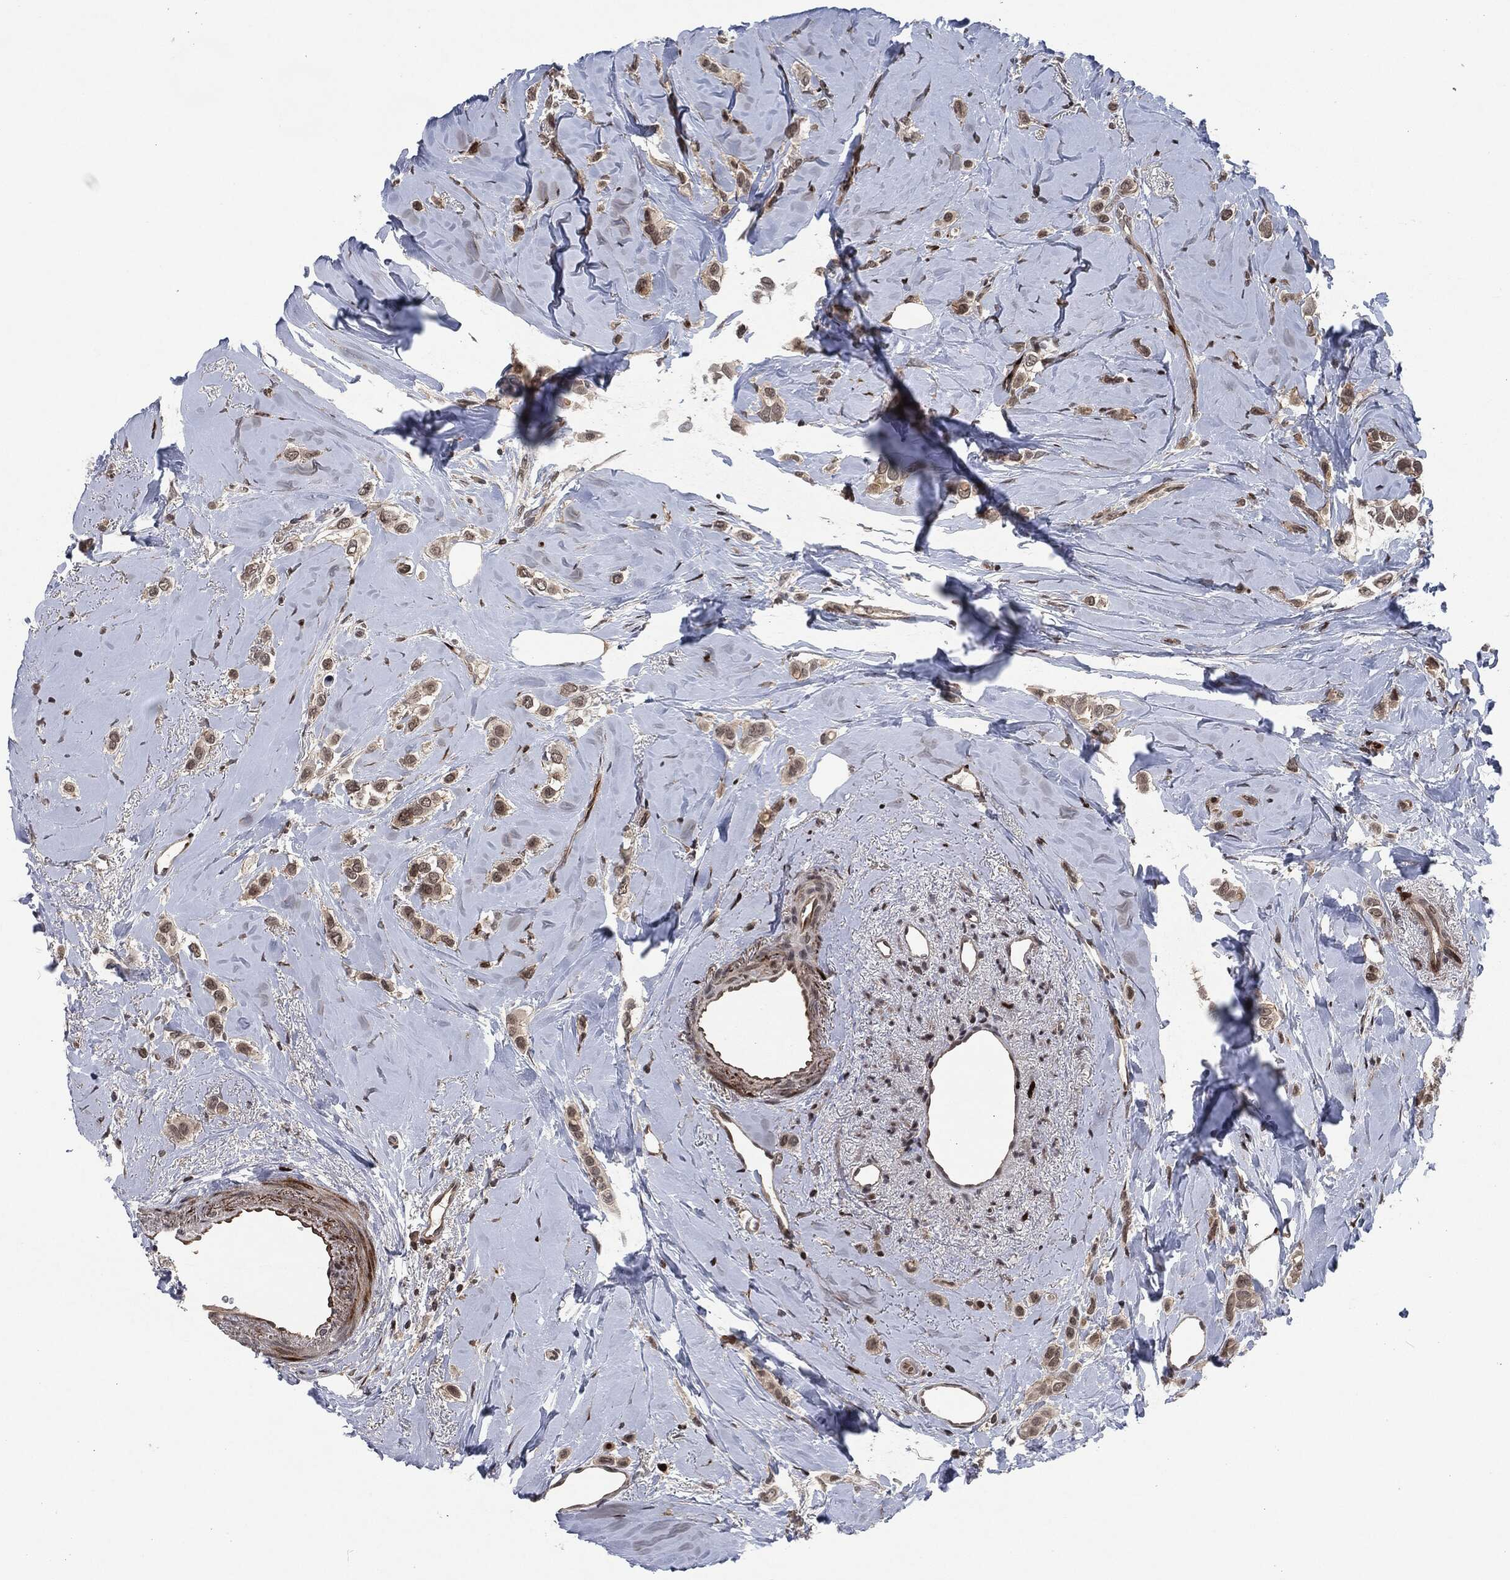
{"staining": {"intensity": "moderate", "quantity": "<25%", "location": "nuclear"}, "tissue": "breast cancer", "cell_type": "Tumor cells", "image_type": "cancer", "snomed": [{"axis": "morphology", "description": "Lobular carcinoma"}, {"axis": "topography", "description": "Breast"}], "caption": "A histopathology image showing moderate nuclear expression in about <25% of tumor cells in breast lobular carcinoma, as visualized by brown immunohistochemical staining.", "gene": "EGFR", "patient": {"sex": "female", "age": 66}}